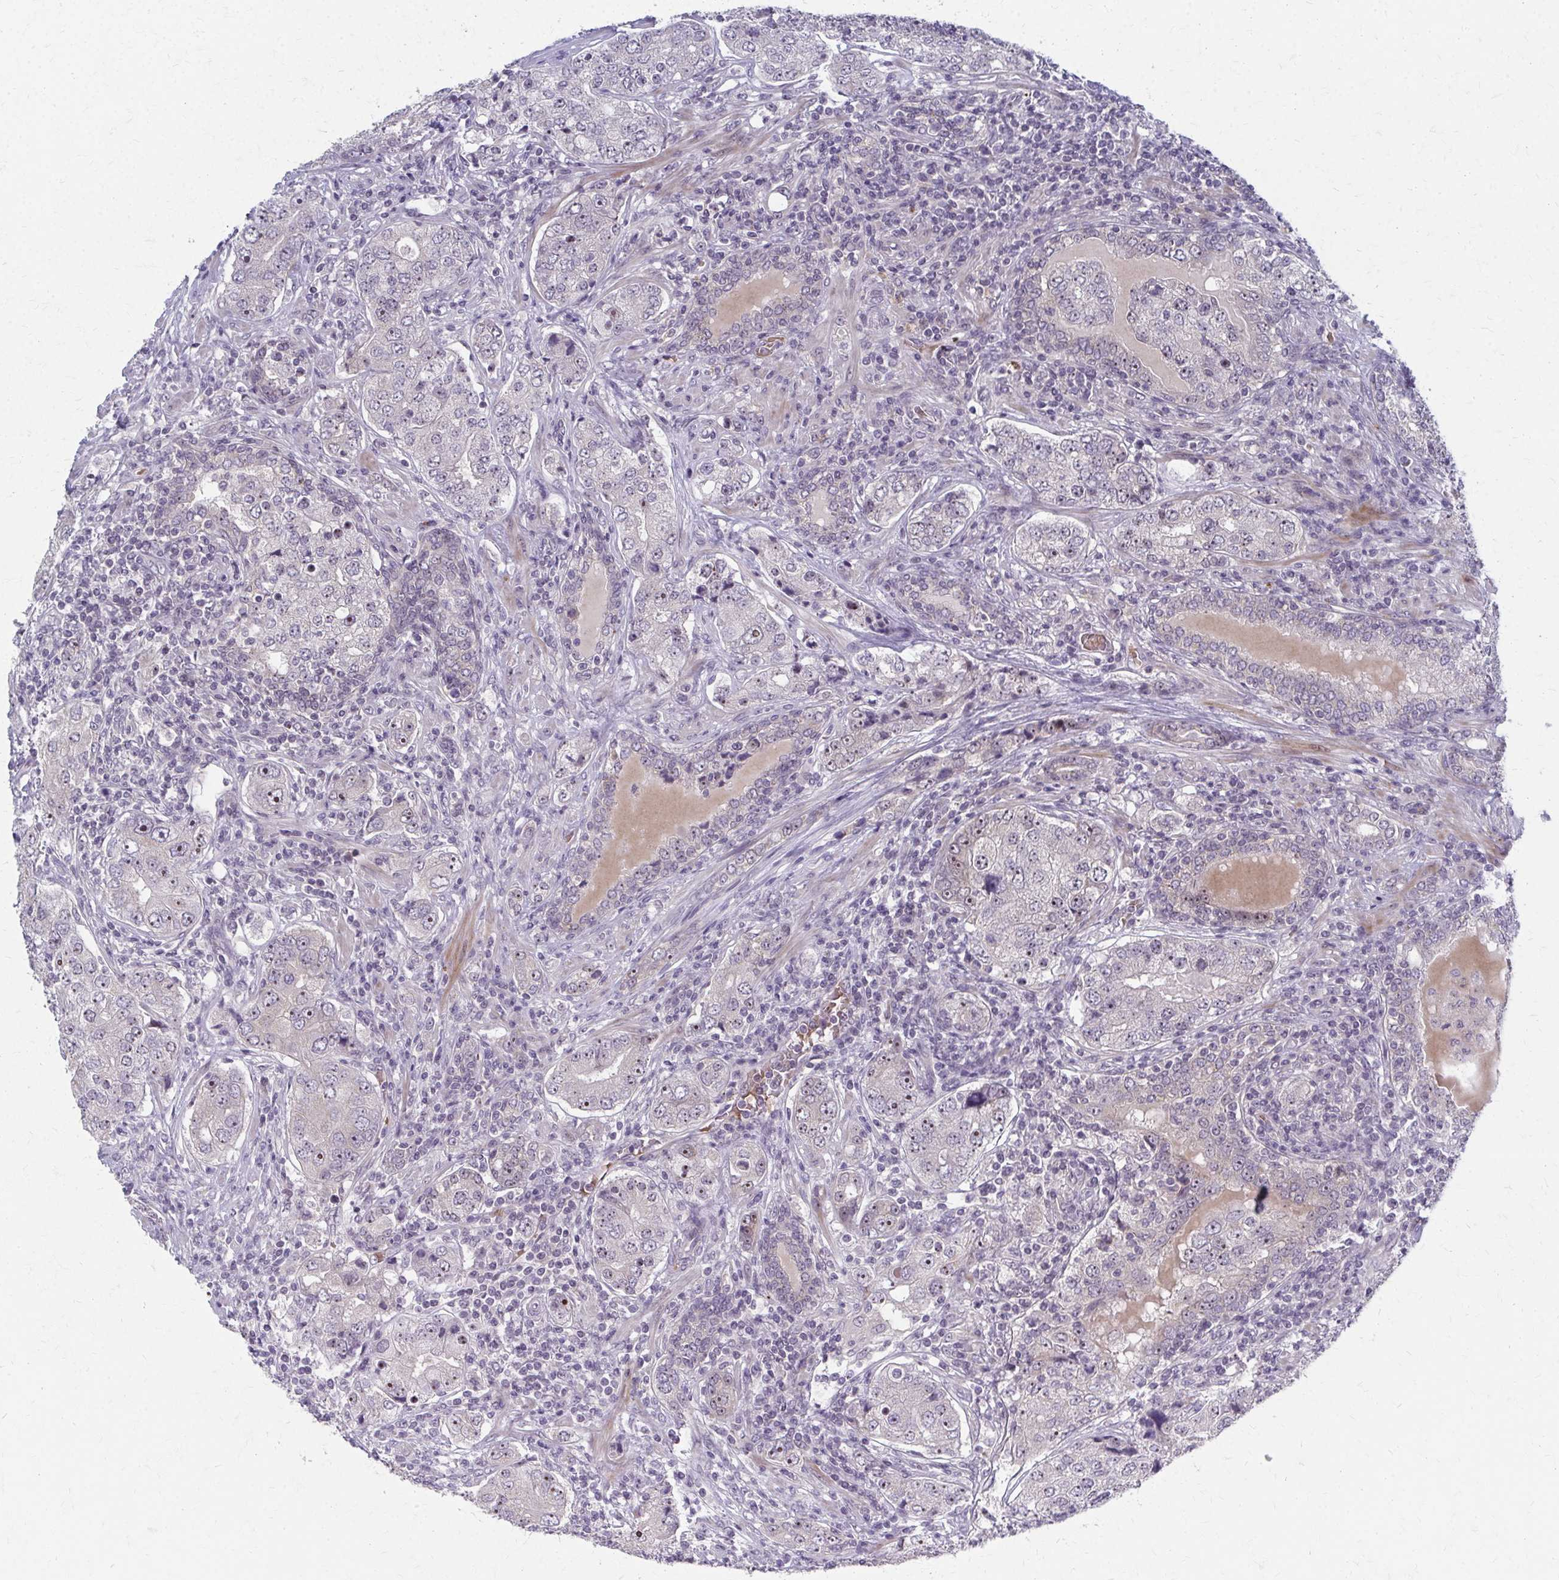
{"staining": {"intensity": "weak", "quantity": "<25%", "location": "nuclear"}, "tissue": "prostate cancer", "cell_type": "Tumor cells", "image_type": "cancer", "snomed": [{"axis": "morphology", "description": "Adenocarcinoma, High grade"}, {"axis": "topography", "description": "Prostate"}], "caption": "A high-resolution photomicrograph shows IHC staining of prostate cancer (adenocarcinoma (high-grade)), which displays no significant staining in tumor cells.", "gene": "NUDT16", "patient": {"sex": "male", "age": 60}}